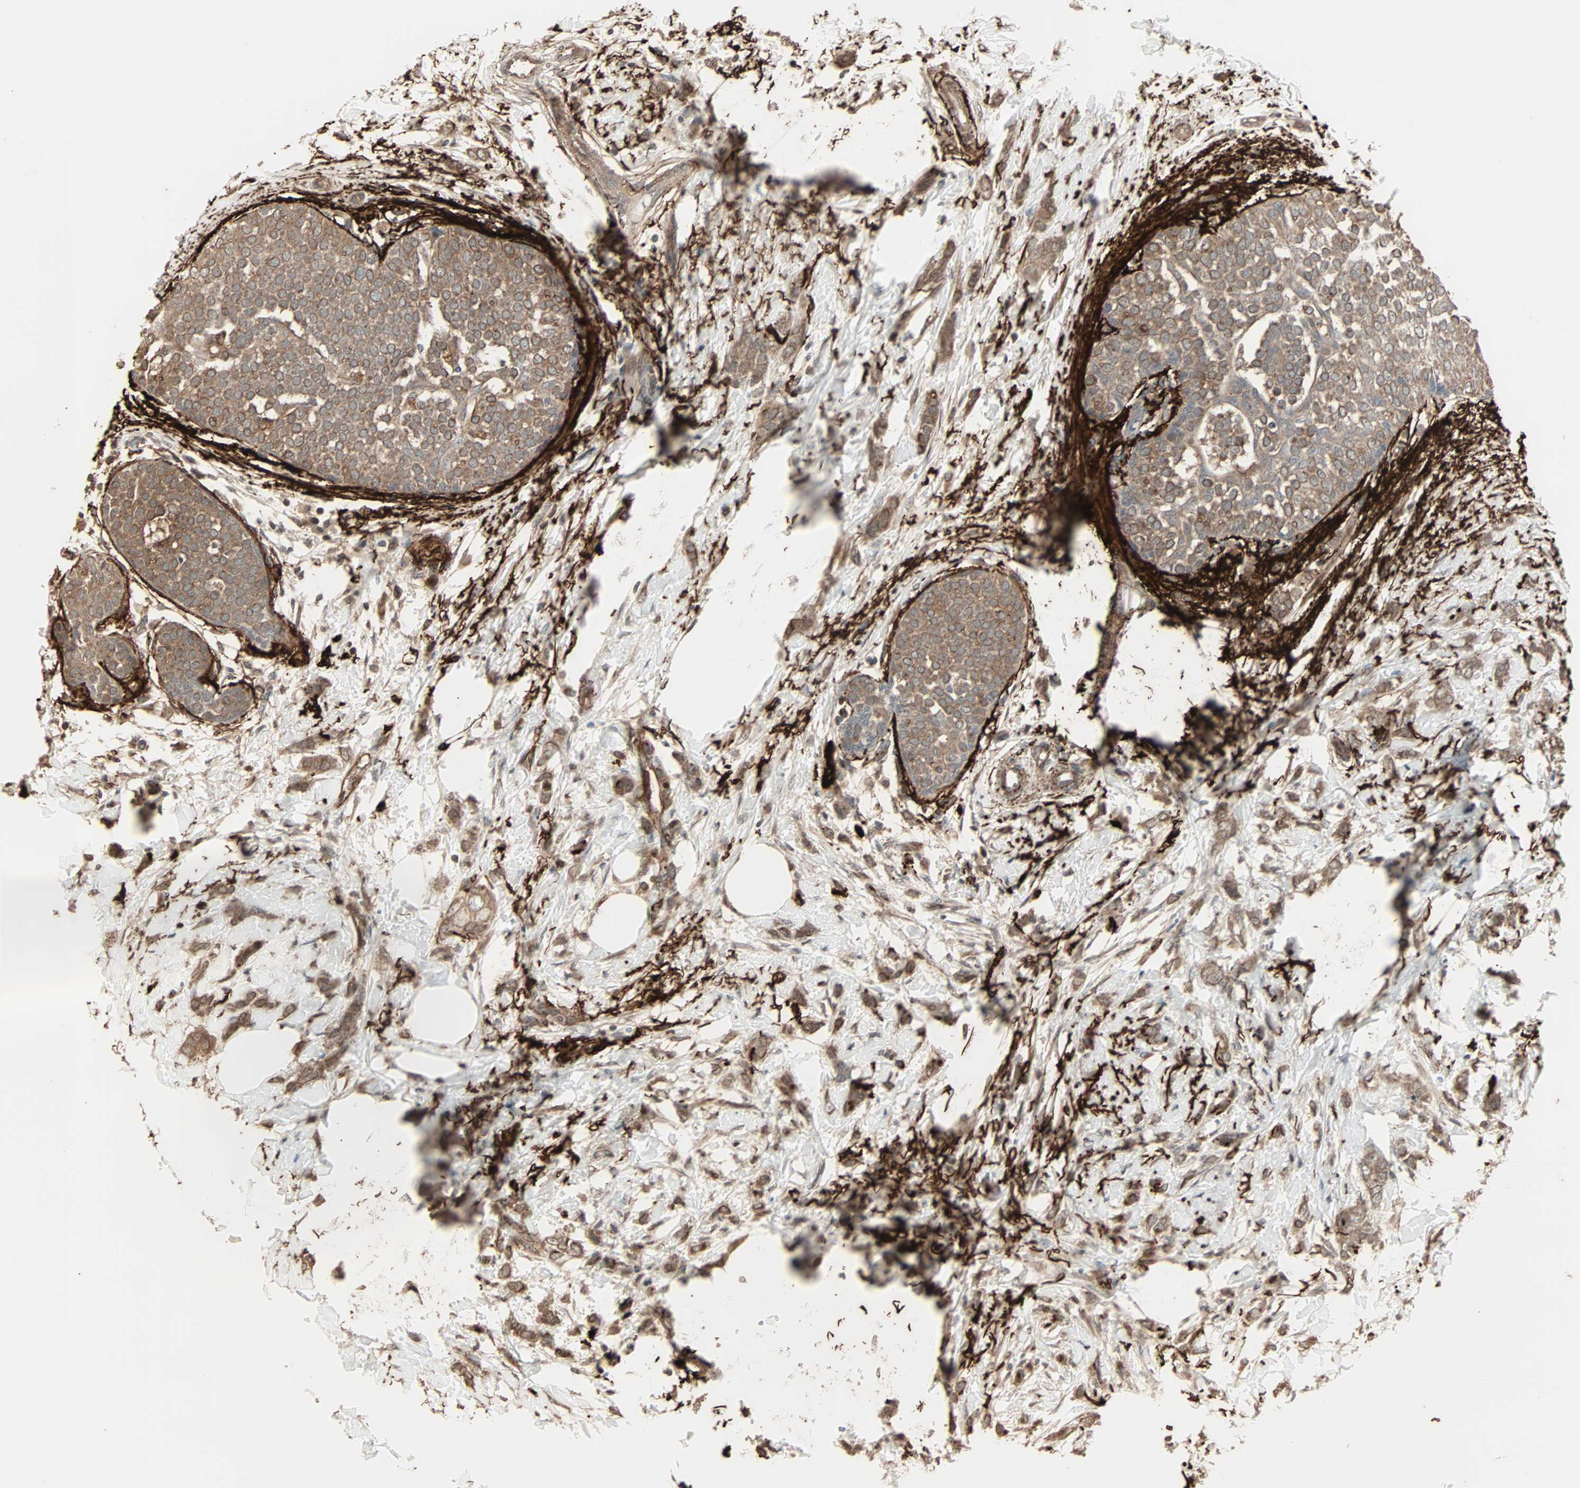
{"staining": {"intensity": "moderate", "quantity": ">75%", "location": "cytoplasmic/membranous"}, "tissue": "breast cancer", "cell_type": "Tumor cells", "image_type": "cancer", "snomed": [{"axis": "morphology", "description": "Lobular carcinoma, in situ"}, {"axis": "morphology", "description": "Lobular carcinoma"}, {"axis": "topography", "description": "Breast"}], "caption": "The image reveals a brown stain indicating the presence of a protein in the cytoplasmic/membranous of tumor cells in breast cancer.", "gene": "CALCRL", "patient": {"sex": "female", "age": 41}}